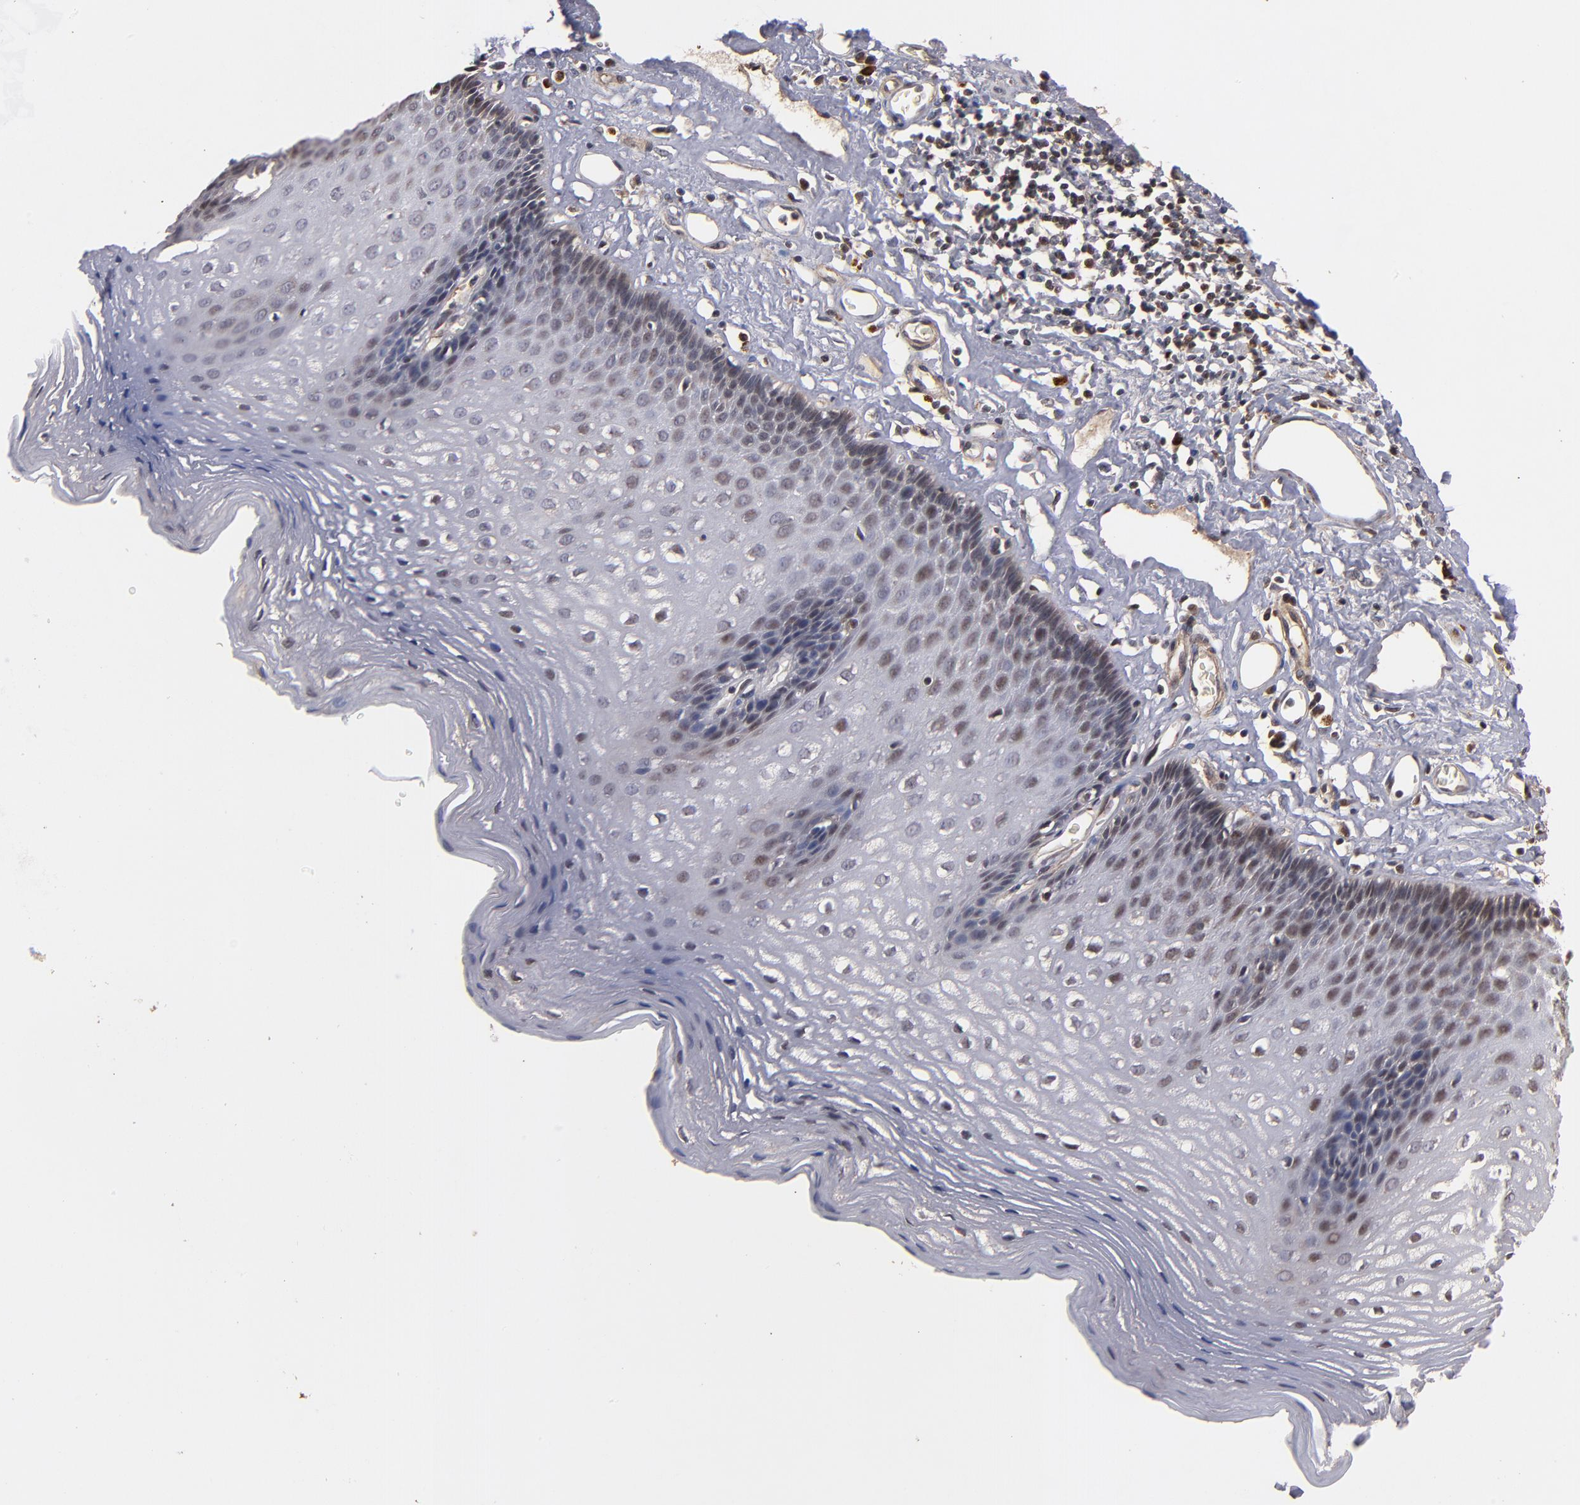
{"staining": {"intensity": "negative", "quantity": "none", "location": "none"}, "tissue": "esophagus", "cell_type": "Squamous epithelial cells", "image_type": "normal", "snomed": [{"axis": "morphology", "description": "Normal tissue, NOS"}, {"axis": "topography", "description": "Esophagus"}], "caption": "Squamous epithelial cells are negative for protein expression in normal human esophagus. Brightfield microscopy of immunohistochemistry (IHC) stained with DAB (brown) and hematoxylin (blue), captured at high magnification.", "gene": "BDKRB1", "patient": {"sex": "female", "age": 70}}